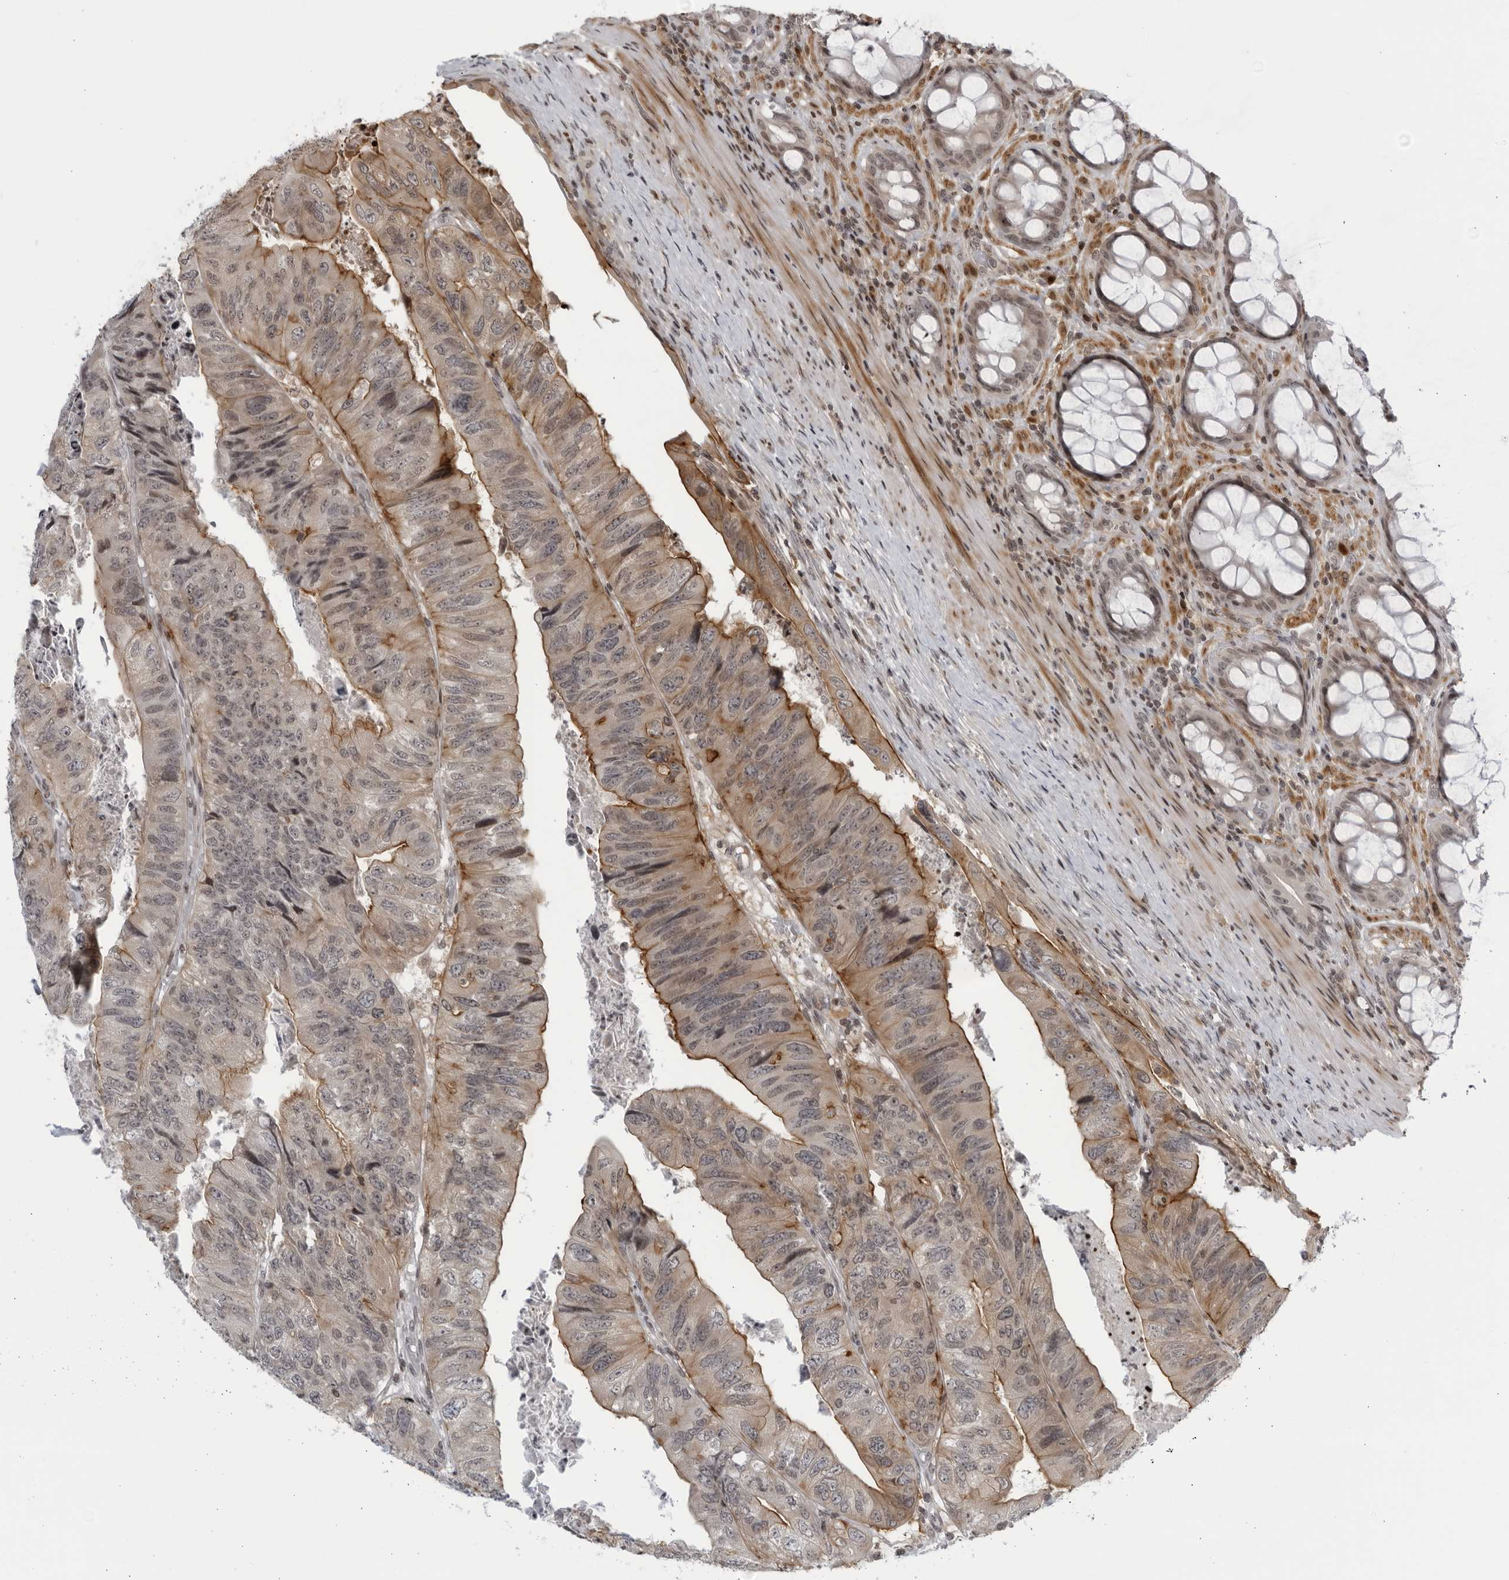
{"staining": {"intensity": "strong", "quantity": "25%-75%", "location": "cytoplasmic/membranous,nuclear"}, "tissue": "colorectal cancer", "cell_type": "Tumor cells", "image_type": "cancer", "snomed": [{"axis": "morphology", "description": "Adenocarcinoma, NOS"}, {"axis": "topography", "description": "Rectum"}], "caption": "Brown immunohistochemical staining in human colorectal cancer (adenocarcinoma) demonstrates strong cytoplasmic/membranous and nuclear staining in approximately 25%-75% of tumor cells.", "gene": "DTL", "patient": {"sex": "male", "age": 63}}